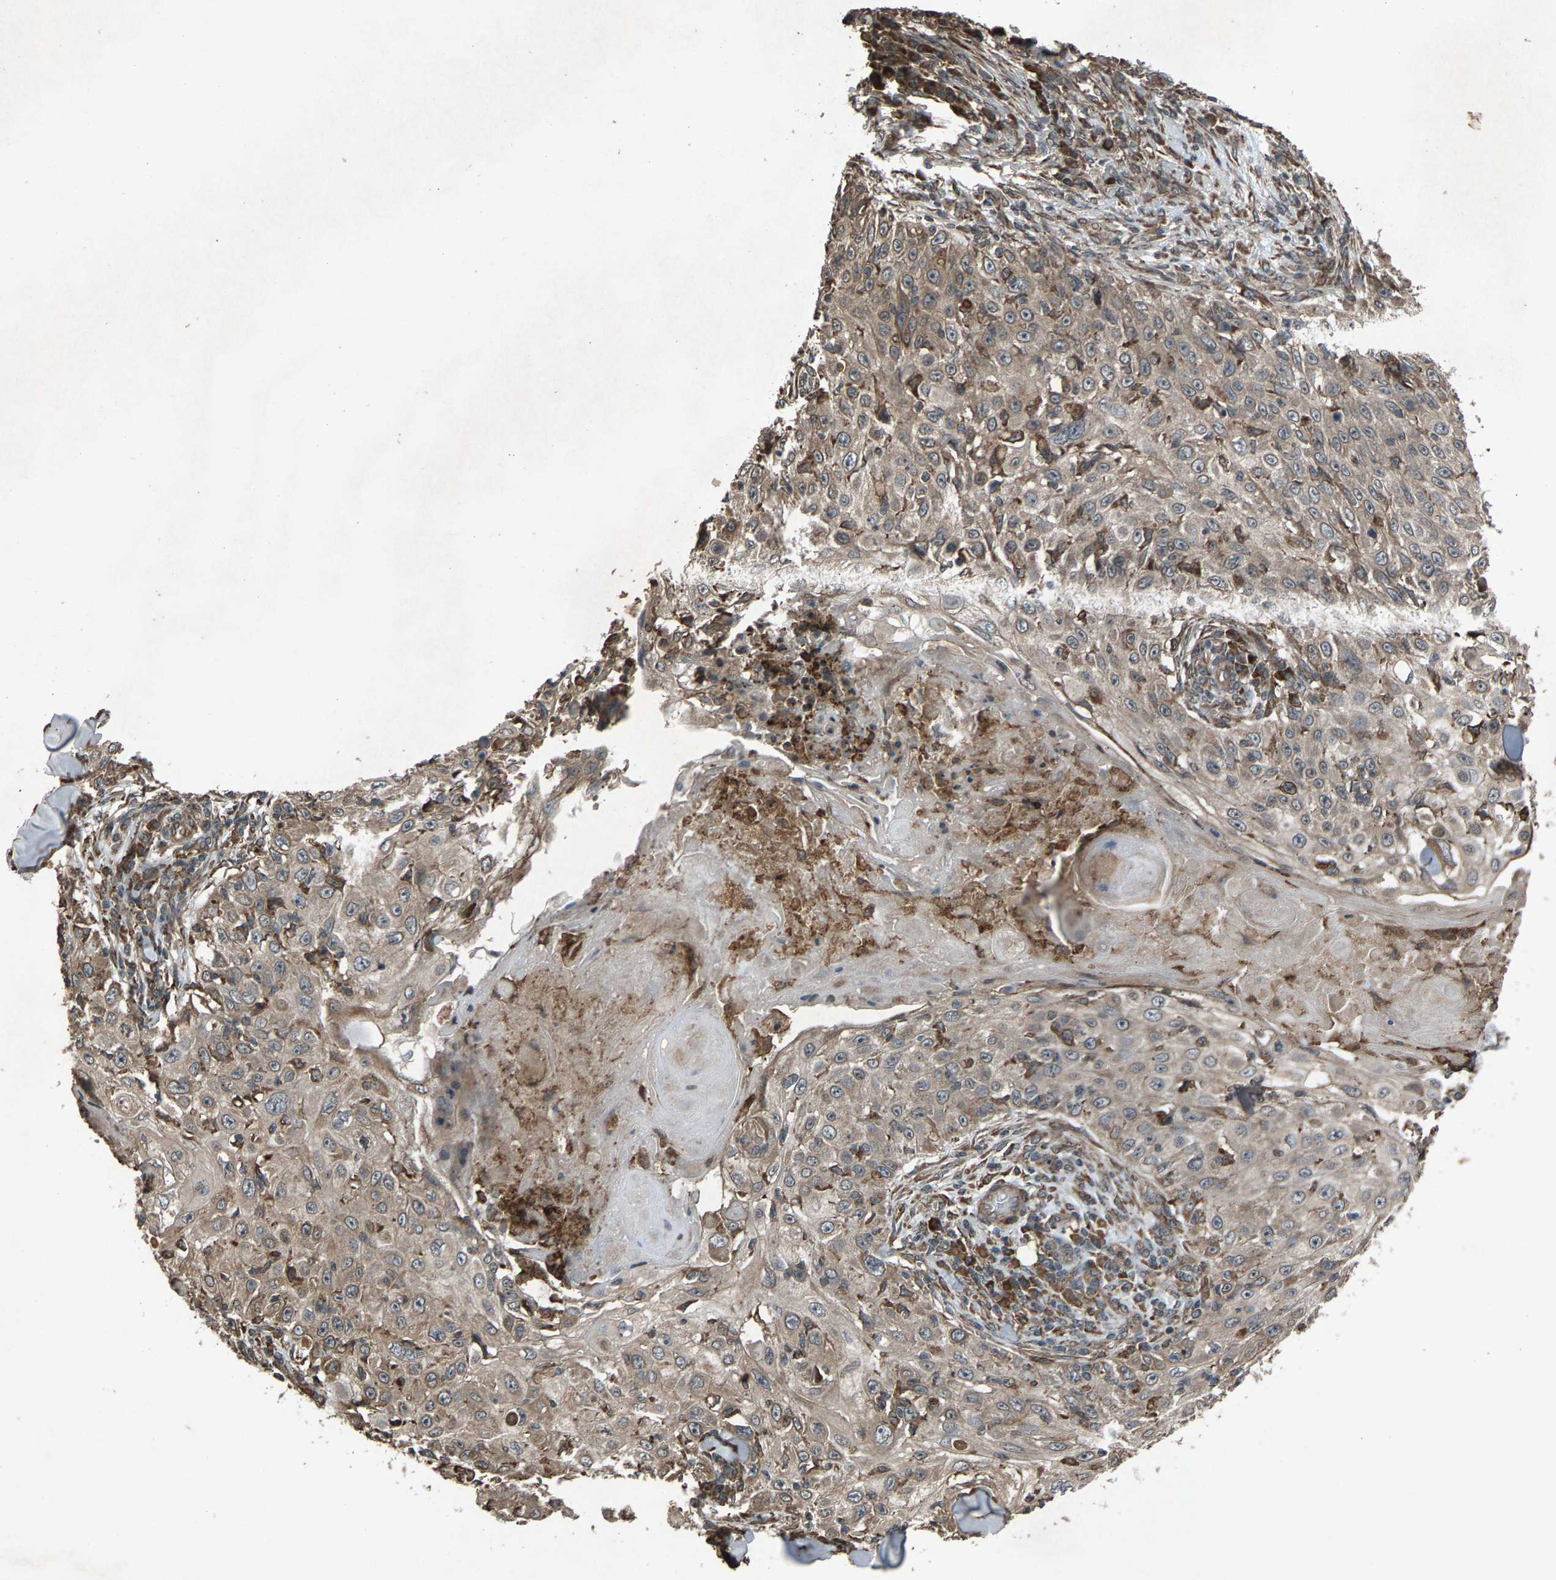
{"staining": {"intensity": "weak", "quantity": ">75%", "location": "cytoplasmic/membranous"}, "tissue": "skin cancer", "cell_type": "Tumor cells", "image_type": "cancer", "snomed": [{"axis": "morphology", "description": "Squamous cell carcinoma, NOS"}, {"axis": "topography", "description": "Skin"}], "caption": "Tumor cells reveal low levels of weak cytoplasmic/membranous positivity in about >75% of cells in squamous cell carcinoma (skin). Using DAB (brown) and hematoxylin (blue) stains, captured at high magnification using brightfield microscopy.", "gene": "CALR", "patient": {"sex": "male", "age": 86}}